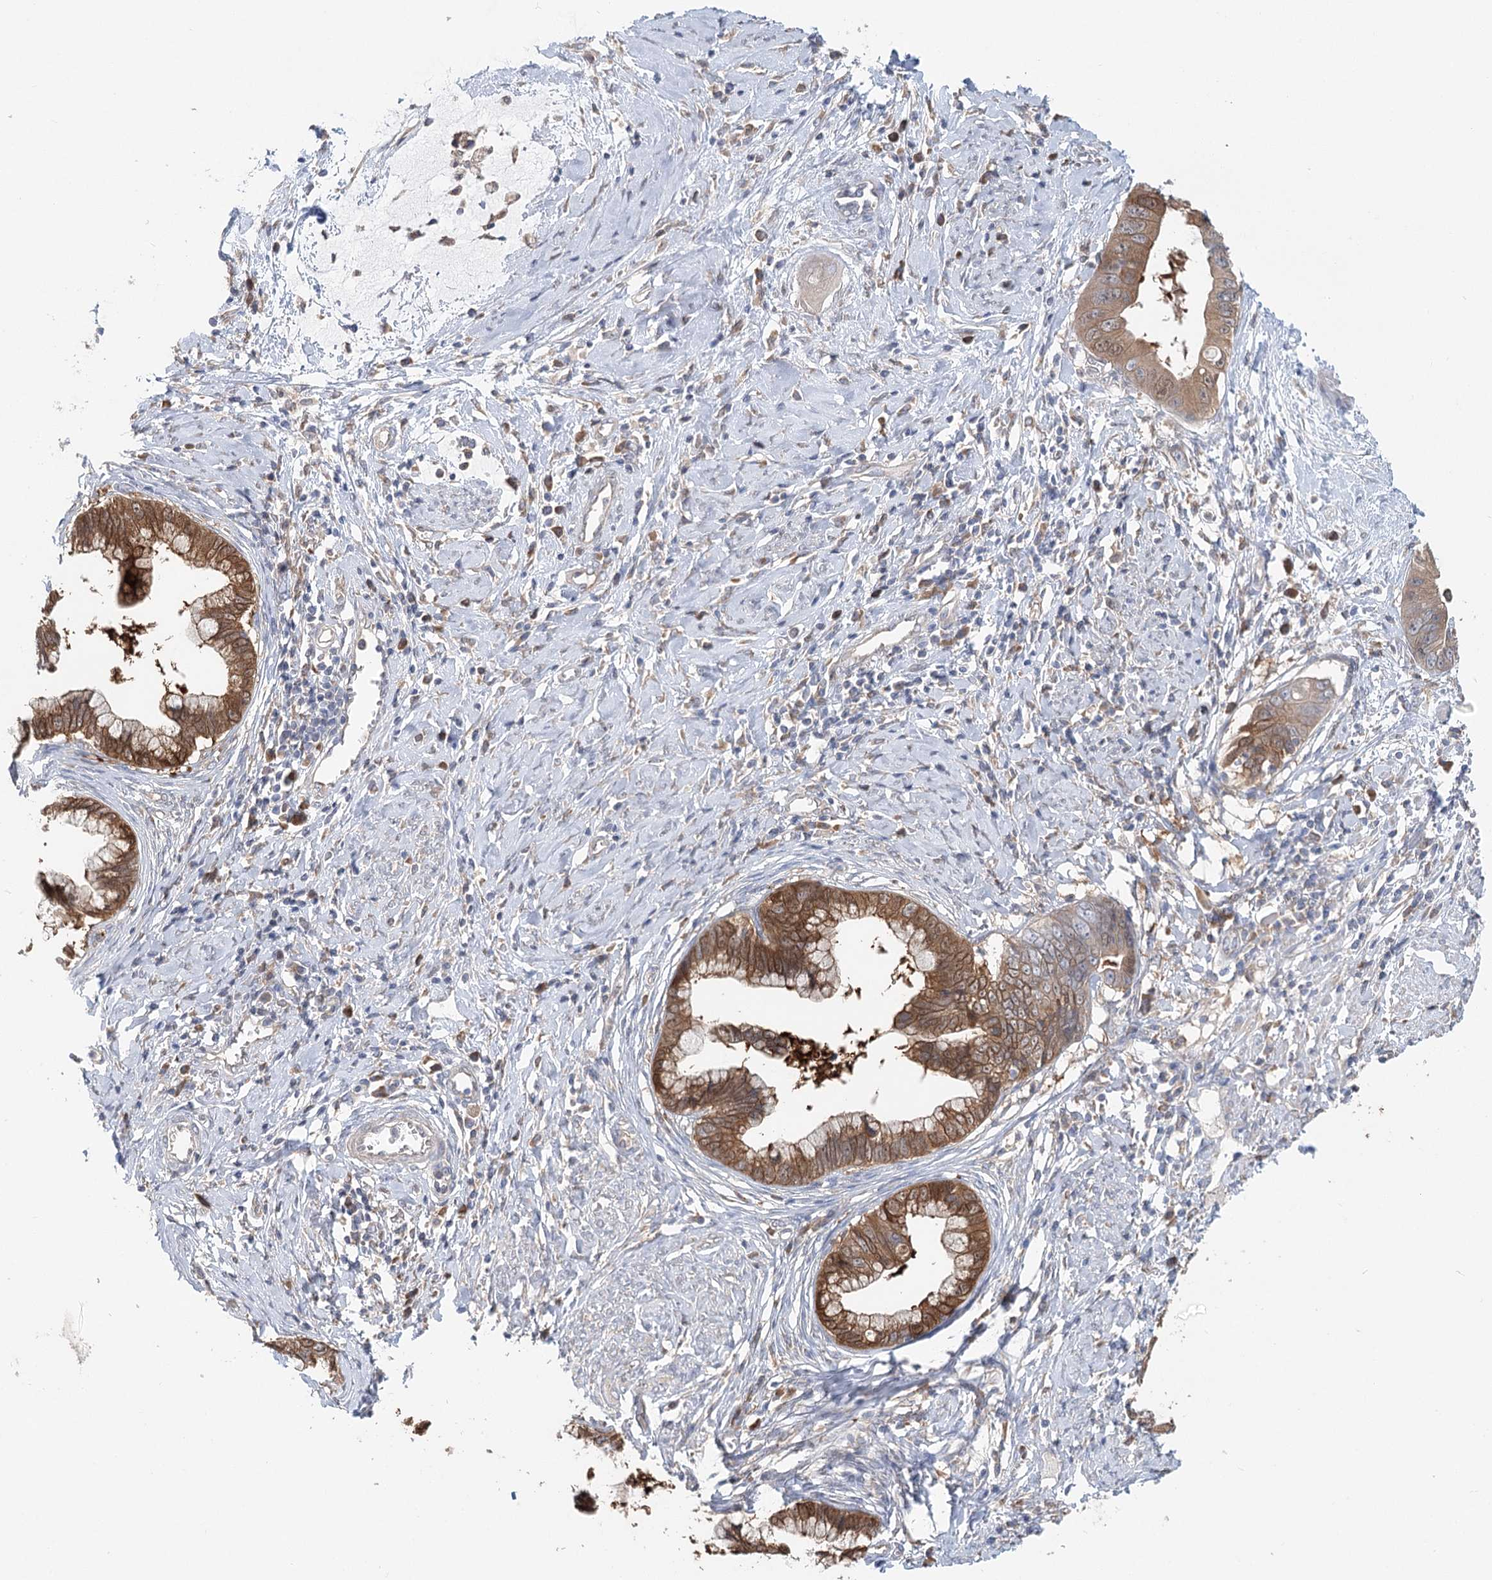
{"staining": {"intensity": "moderate", "quantity": ">75%", "location": "cytoplasmic/membranous"}, "tissue": "cervical cancer", "cell_type": "Tumor cells", "image_type": "cancer", "snomed": [{"axis": "morphology", "description": "Adenocarcinoma, NOS"}, {"axis": "topography", "description": "Cervix"}], "caption": "Immunohistochemical staining of human adenocarcinoma (cervical) exhibits medium levels of moderate cytoplasmic/membranous expression in approximately >75% of tumor cells.", "gene": "PAIP2", "patient": {"sex": "female", "age": 44}}